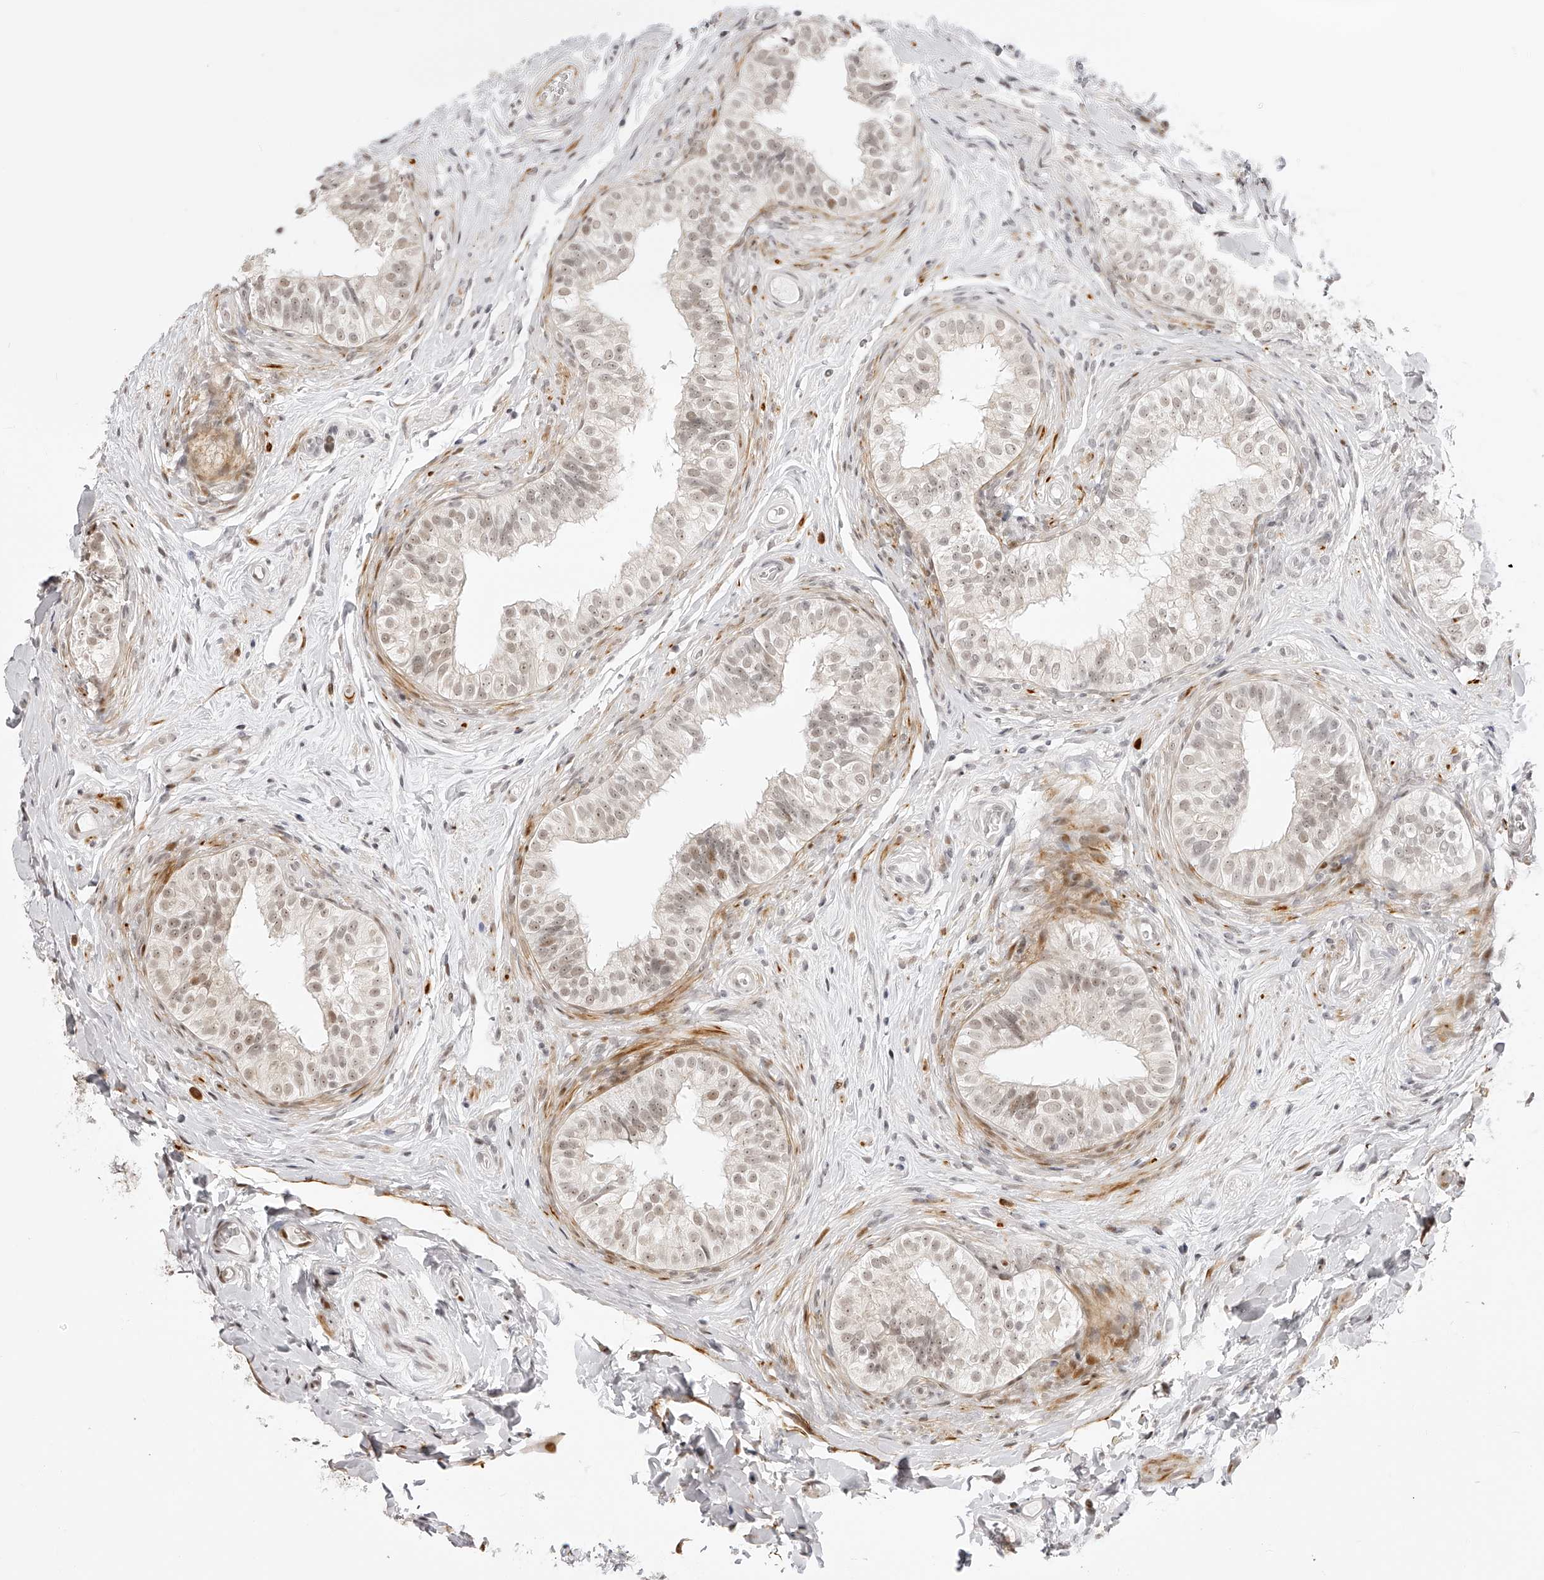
{"staining": {"intensity": "weak", "quantity": "25%-75%", "location": "nuclear"}, "tissue": "epididymis", "cell_type": "Glandular cells", "image_type": "normal", "snomed": [{"axis": "morphology", "description": "Normal tissue, NOS"}, {"axis": "topography", "description": "Epididymis"}], "caption": "Glandular cells show low levels of weak nuclear positivity in about 25%-75% of cells in unremarkable human epididymis. Using DAB (3,3'-diaminobenzidine) (brown) and hematoxylin (blue) stains, captured at high magnification using brightfield microscopy.", "gene": "PLEKHG1", "patient": {"sex": "male", "age": 49}}